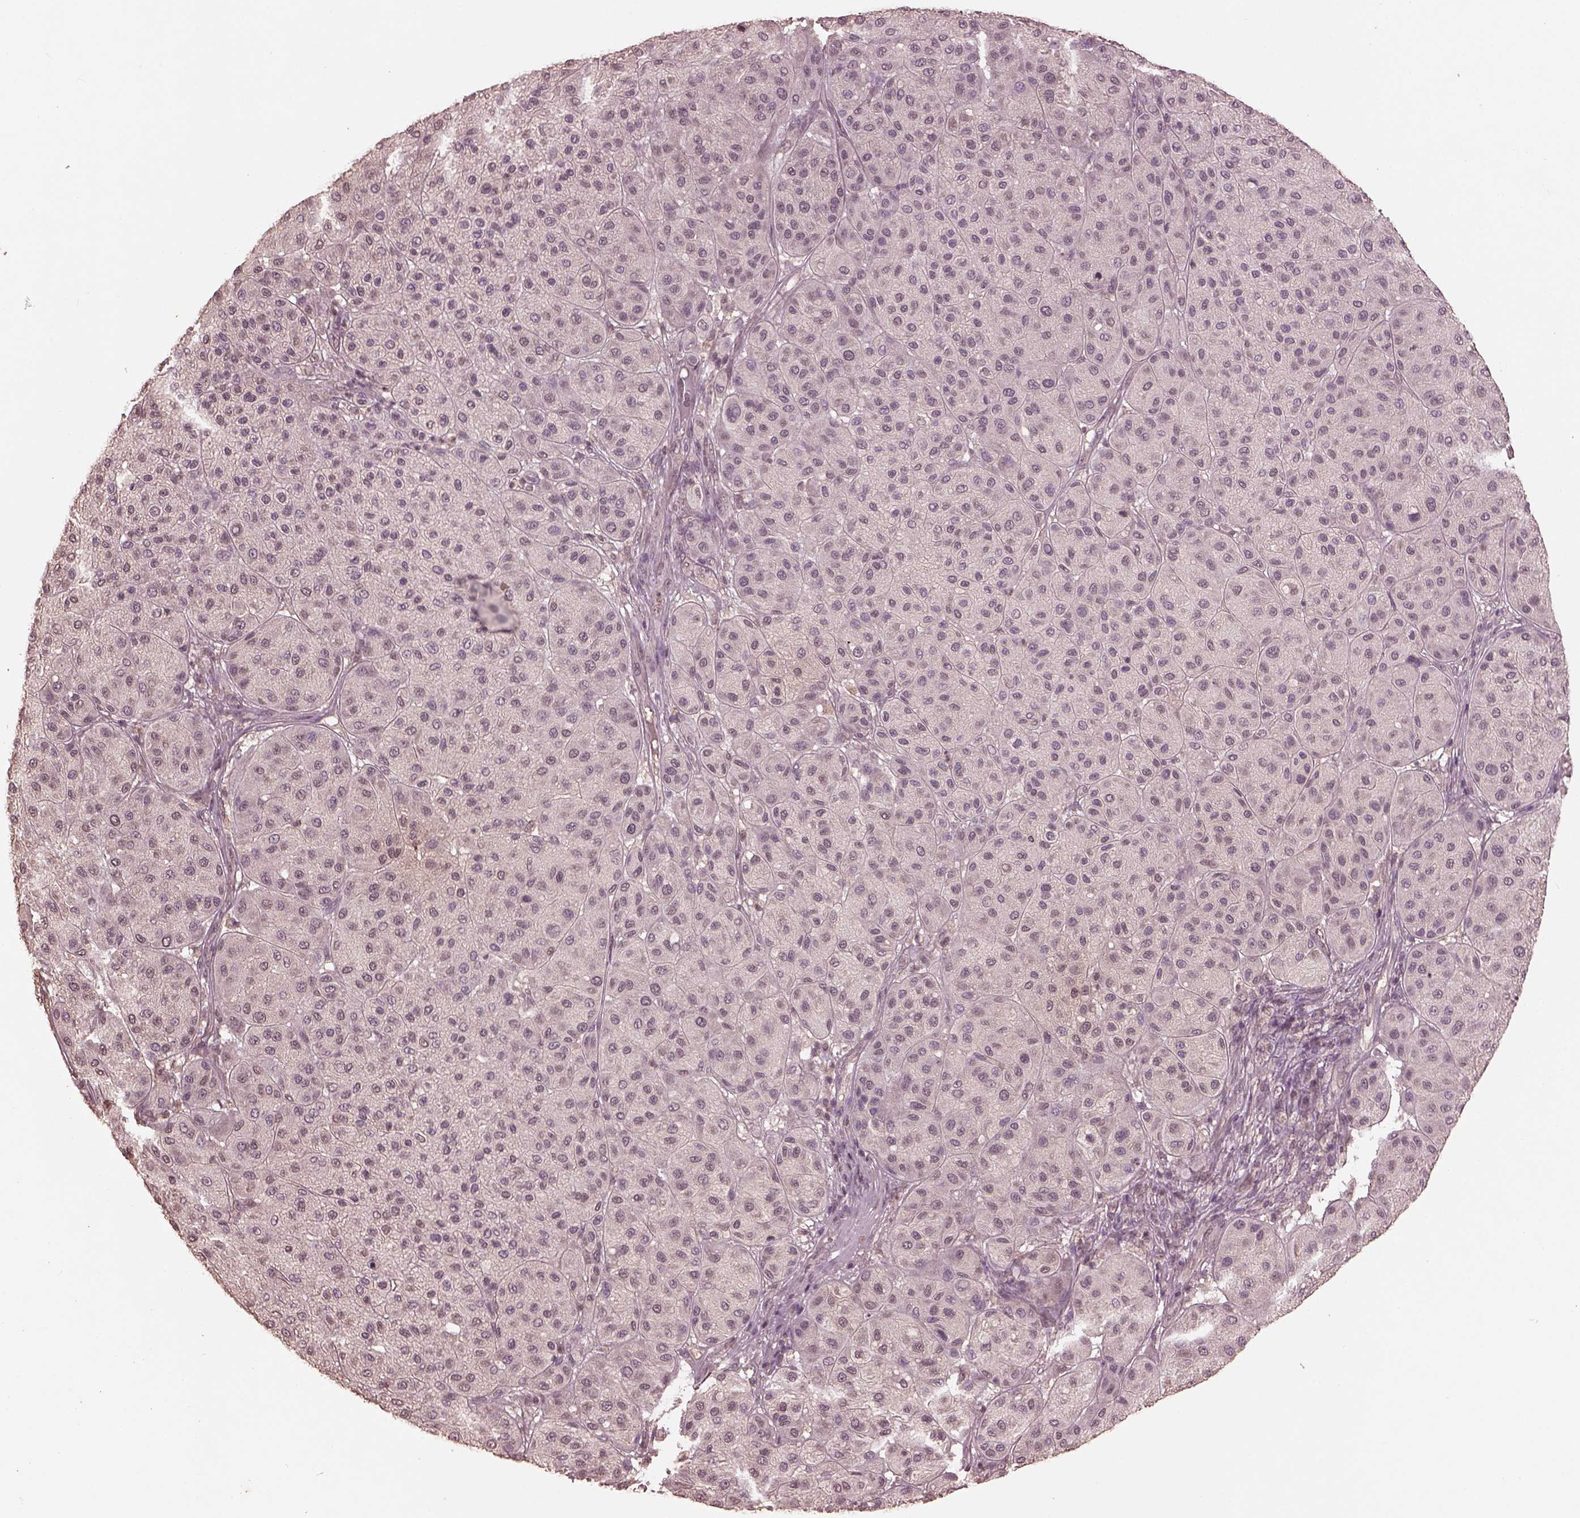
{"staining": {"intensity": "negative", "quantity": "none", "location": "none"}, "tissue": "melanoma", "cell_type": "Tumor cells", "image_type": "cancer", "snomed": [{"axis": "morphology", "description": "Malignant melanoma, Metastatic site"}, {"axis": "topography", "description": "Smooth muscle"}], "caption": "There is no significant positivity in tumor cells of malignant melanoma (metastatic site).", "gene": "CPT1C", "patient": {"sex": "male", "age": 41}}